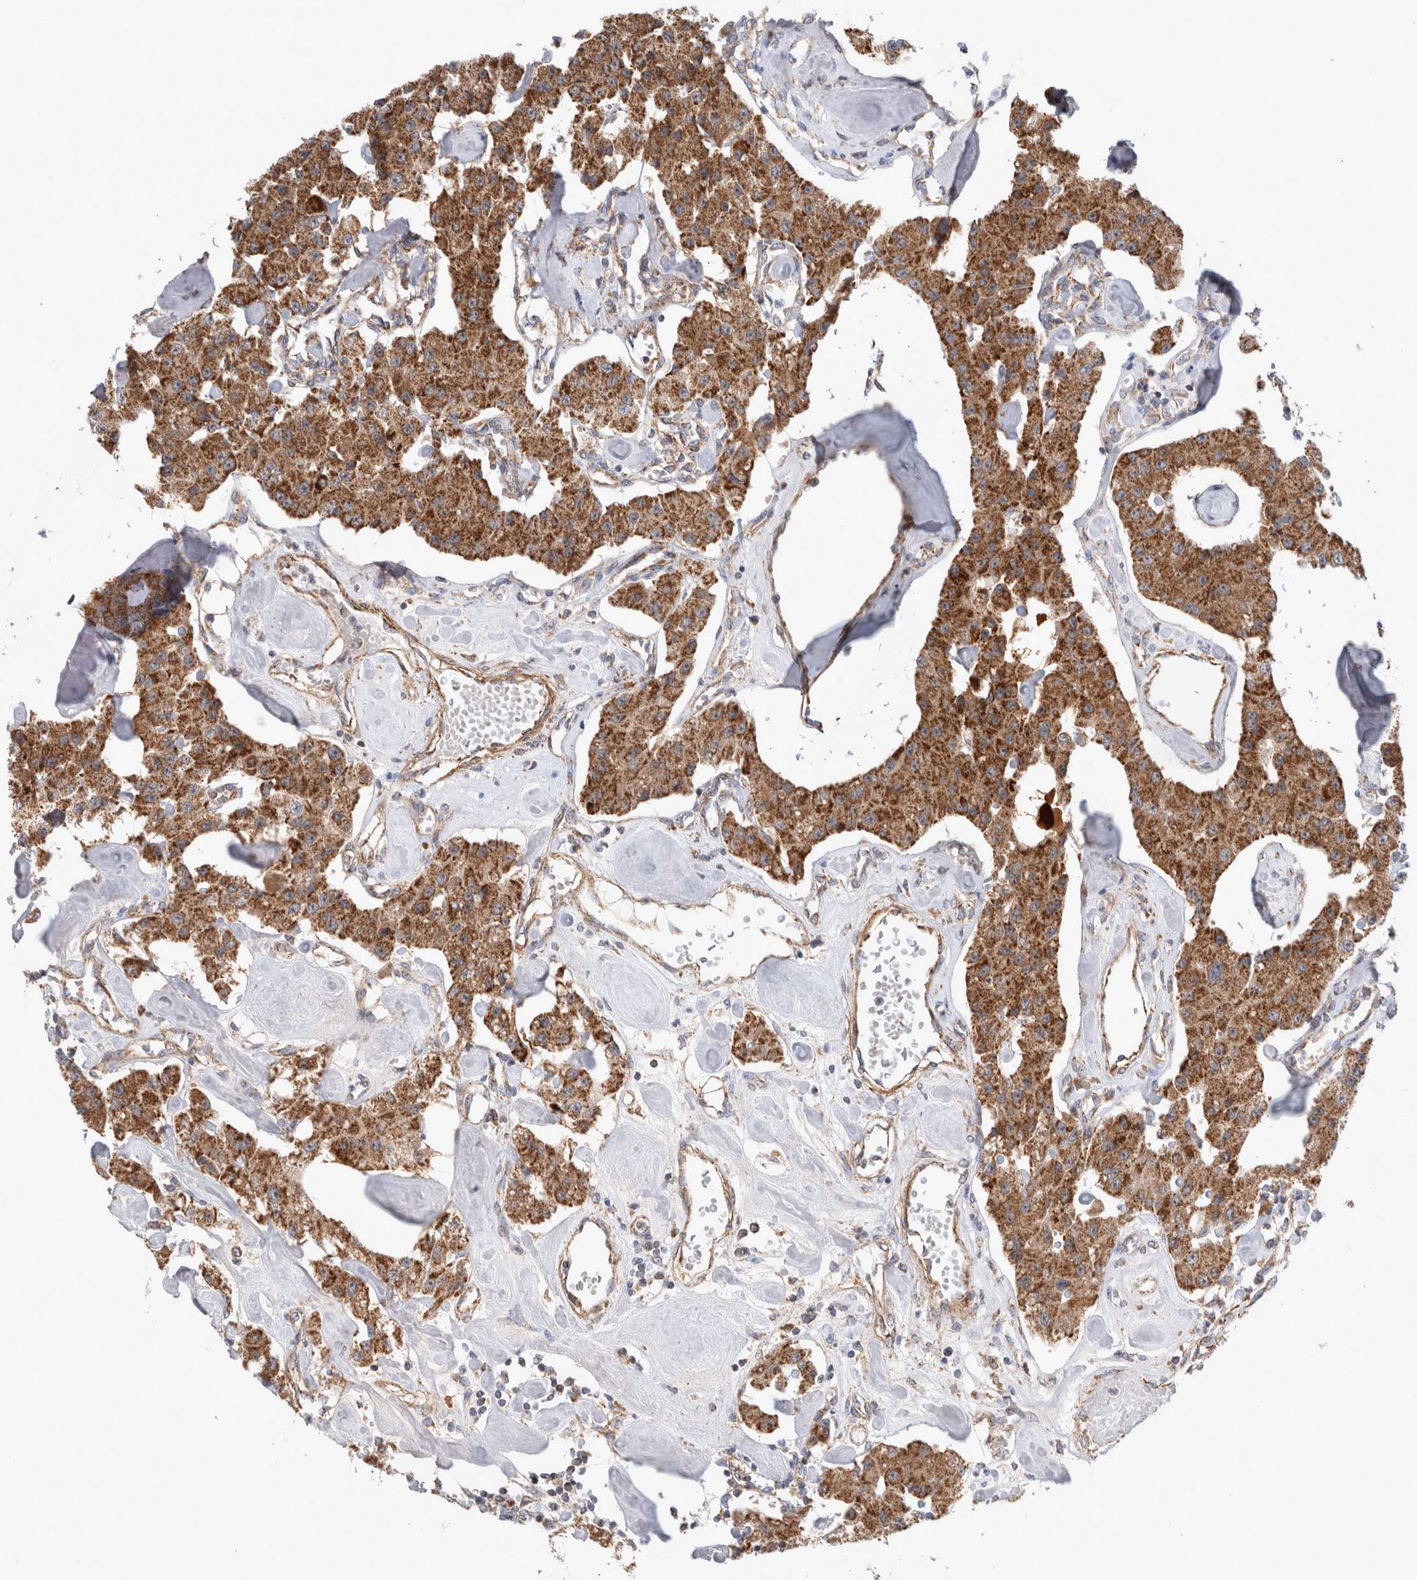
{"staining": {"intensity": "strong", "quantity": ">75%", "location": "cytoplasmic/membranous"}, "tissue": "carcinoid", "cell_type": "Tumor cells", "image_type": "cancer", "snomed": [{"axis": "morphology", "description": "Carcinoid, malignant, NOS"}, {"axis": "topography", "description": "Pancreas"}], "caption": "Human carcinoid stained with a protein marker exhibits strong staining in tumor cells.", "gene": "MRPS28", "patient": {"sex": "male", "age": 41}}